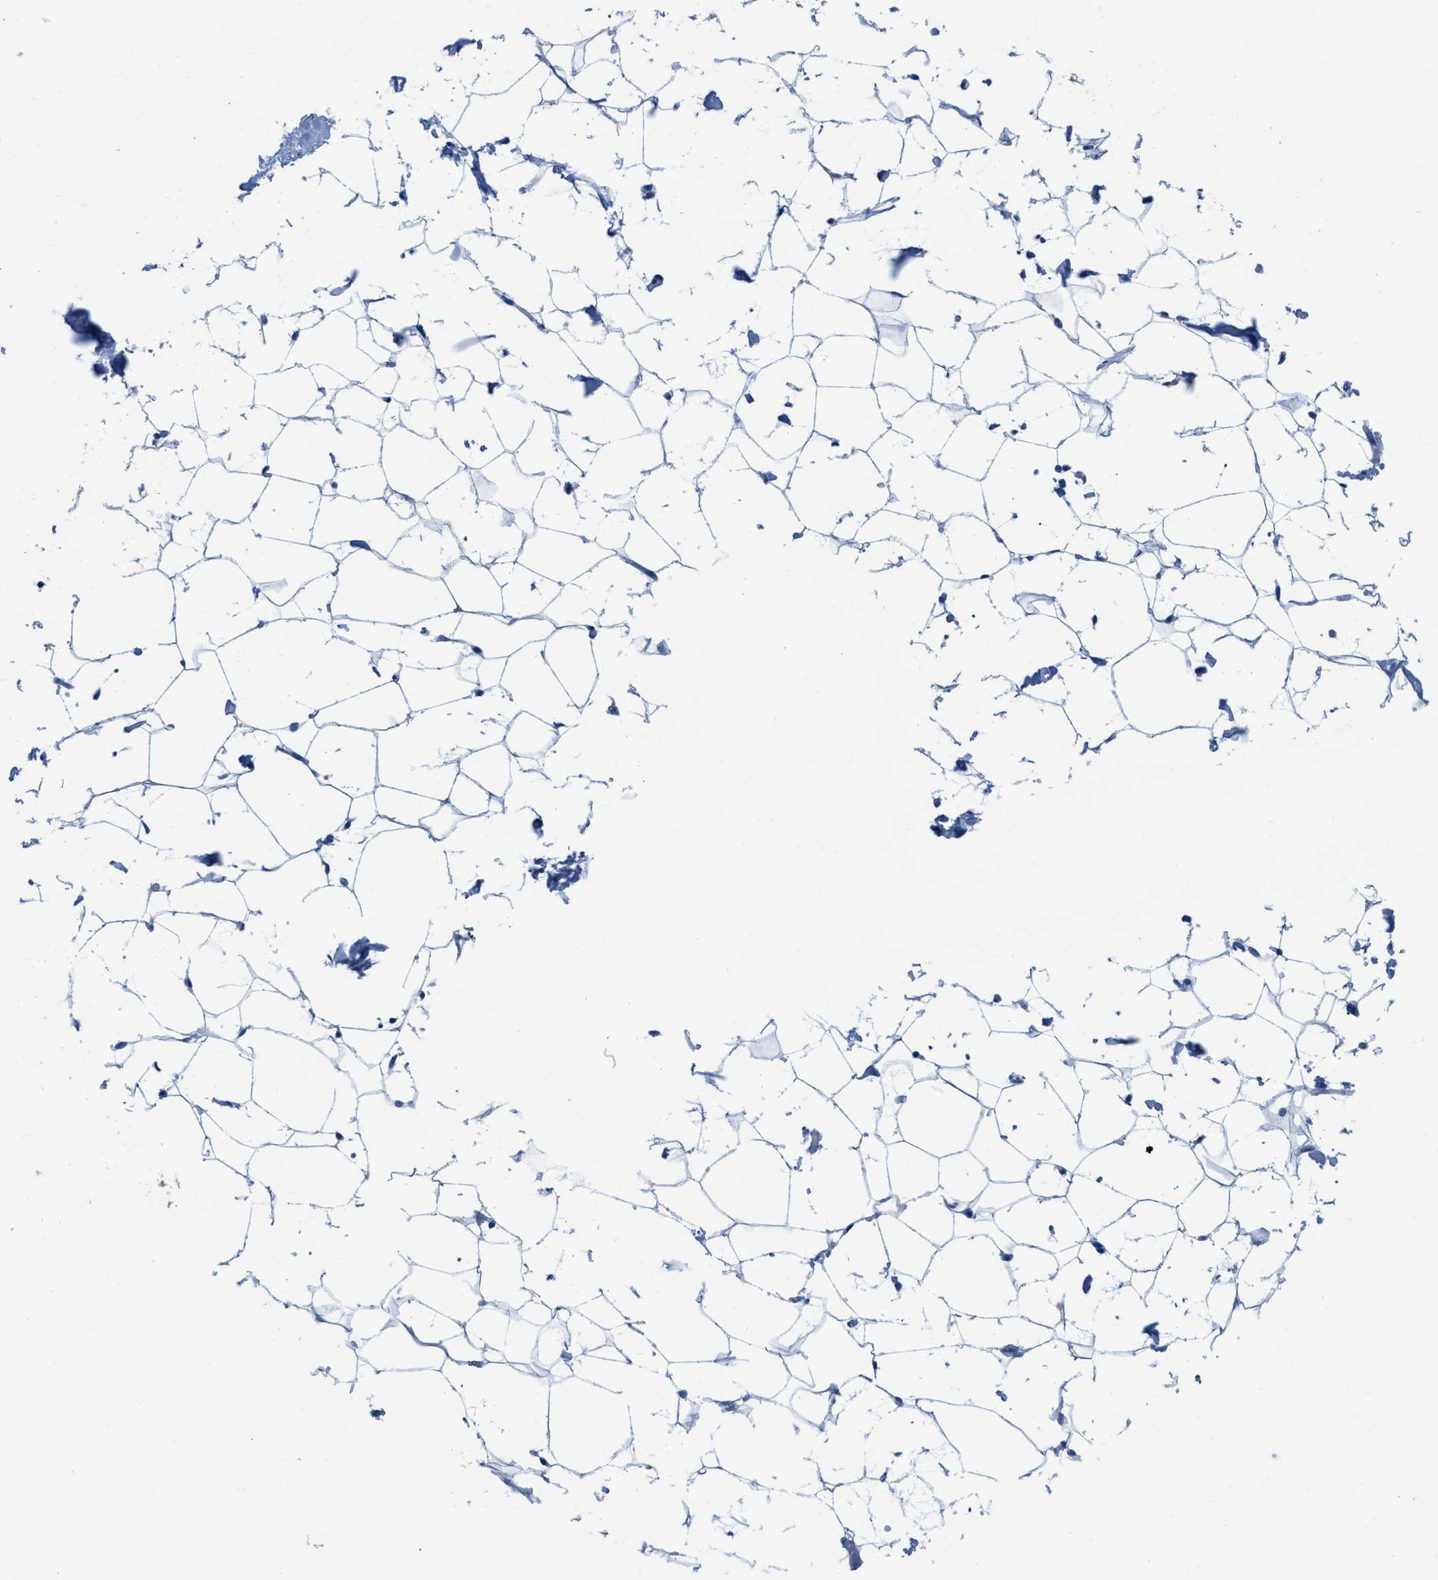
{"staining": {"intensity": "negative", "quantity": "none", "location": "none"}, "tissue": "adipose tissue", "cell_type": "Adipocytes", "image_type": "normal", "snomed": [{"axis": "morphology", "description": "Normal tissue, NOS"}, {"axis": "topography", "description": "Breast"}, {"axis": "topography", "description": "Soft tissue"}], "caption": "Adipocytes show no significant protein staining in normal adipose tissue. Nuclei are stained in blue.", "gene": "CNNM4", "patient": {"sex": "female", "age": 75}}